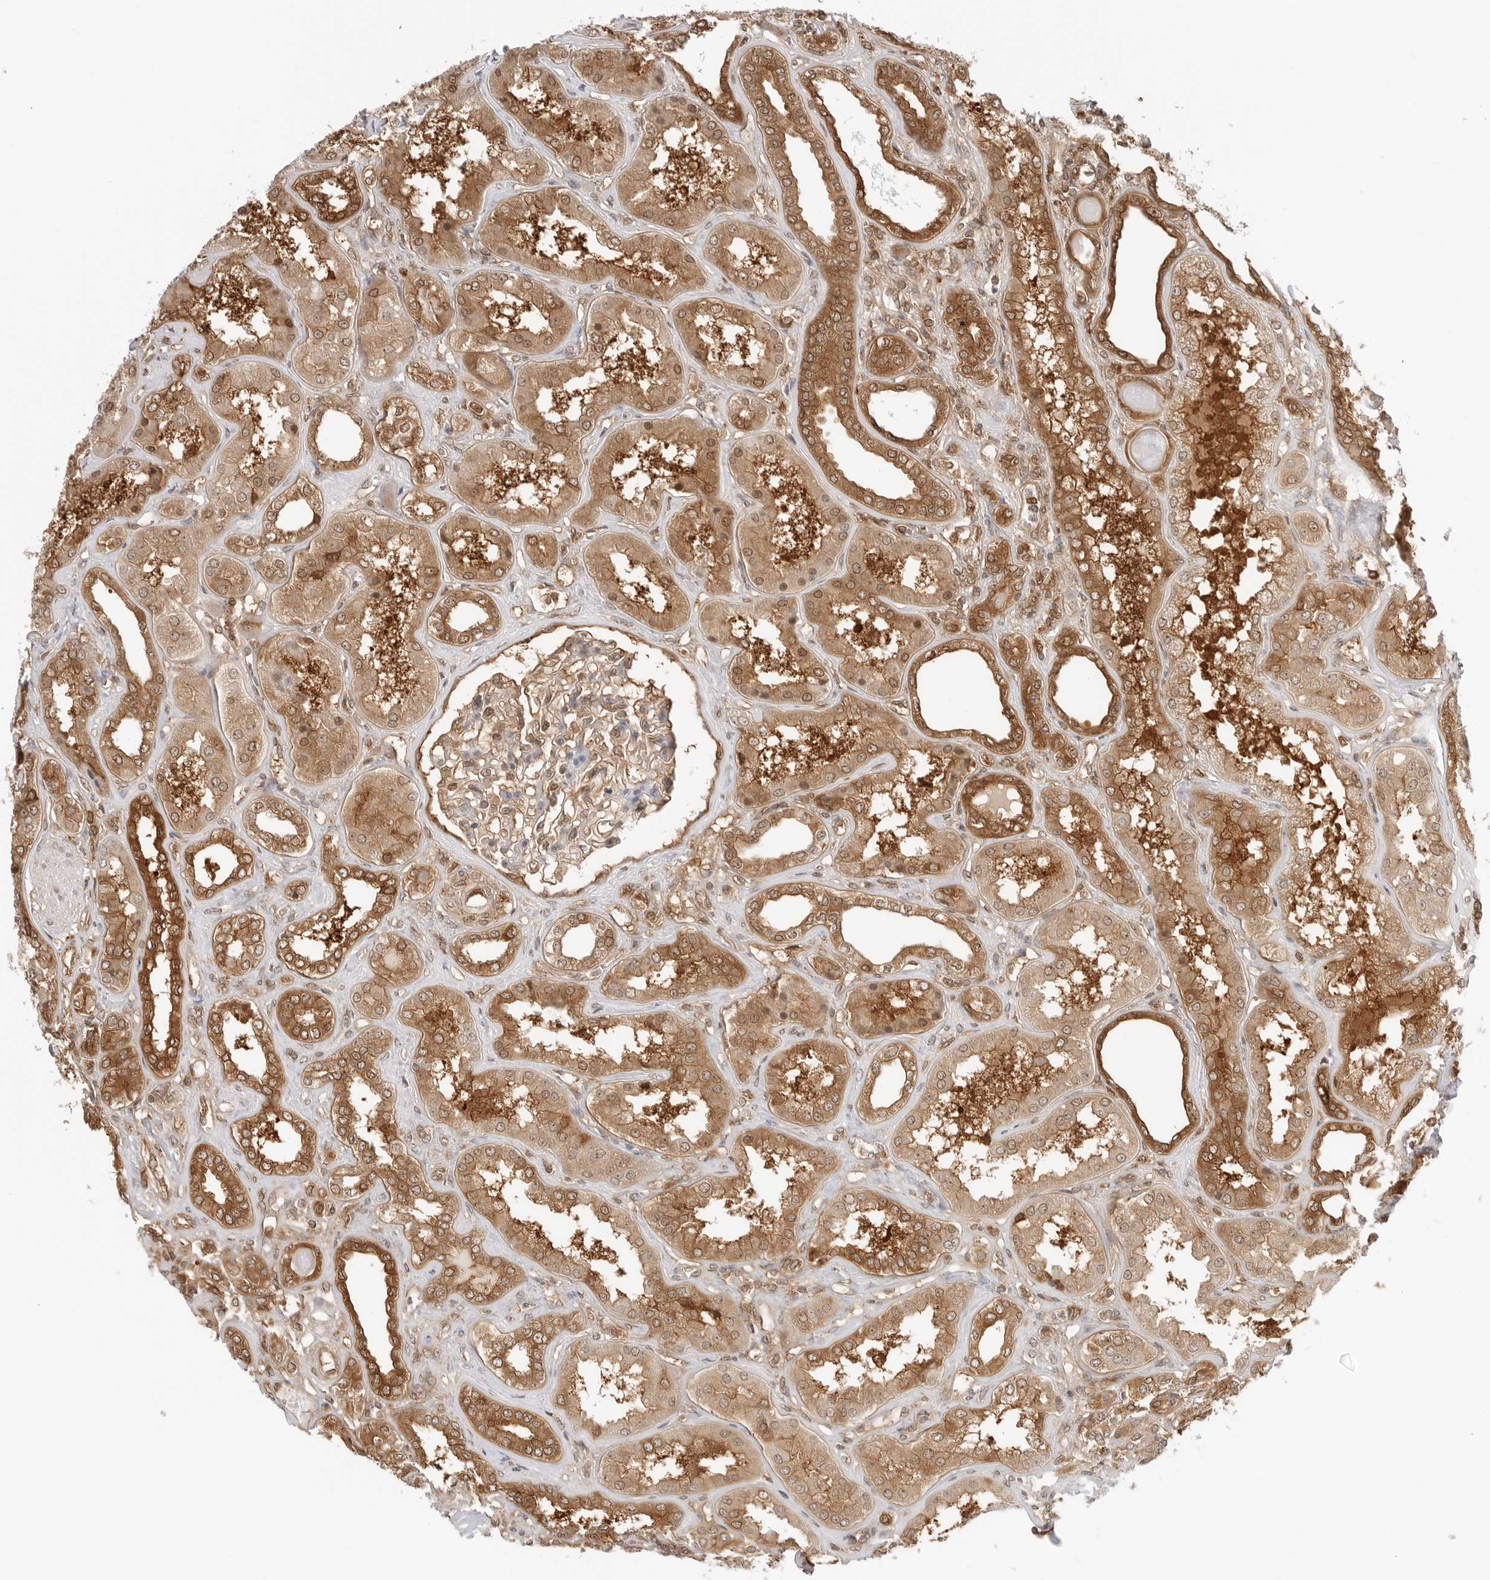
{"staining": {"intensity": "moderate", "quantity": "25%-75%", "location": "cytoplasmic/membranous,nuclear"}, "tissue": "kidney", "cell_type": "Cells in glomeruli", "image_type": "normal", "snomed": [{"axis": "morphology", "description": "Normal tissue, NOS"}, {"axis": "topography", "description": "Kidney"}], "caption": "IHC micrograph of unremarkable human kidney stained for a protein (brown), which demonstrates medium levels of moderate cytoplasmic/membranous,nuclear expression in approximately 25%-75% of cells in glomeruli.", "gene": "NUDC", "patient": {"sex": "female", "age": 56}}